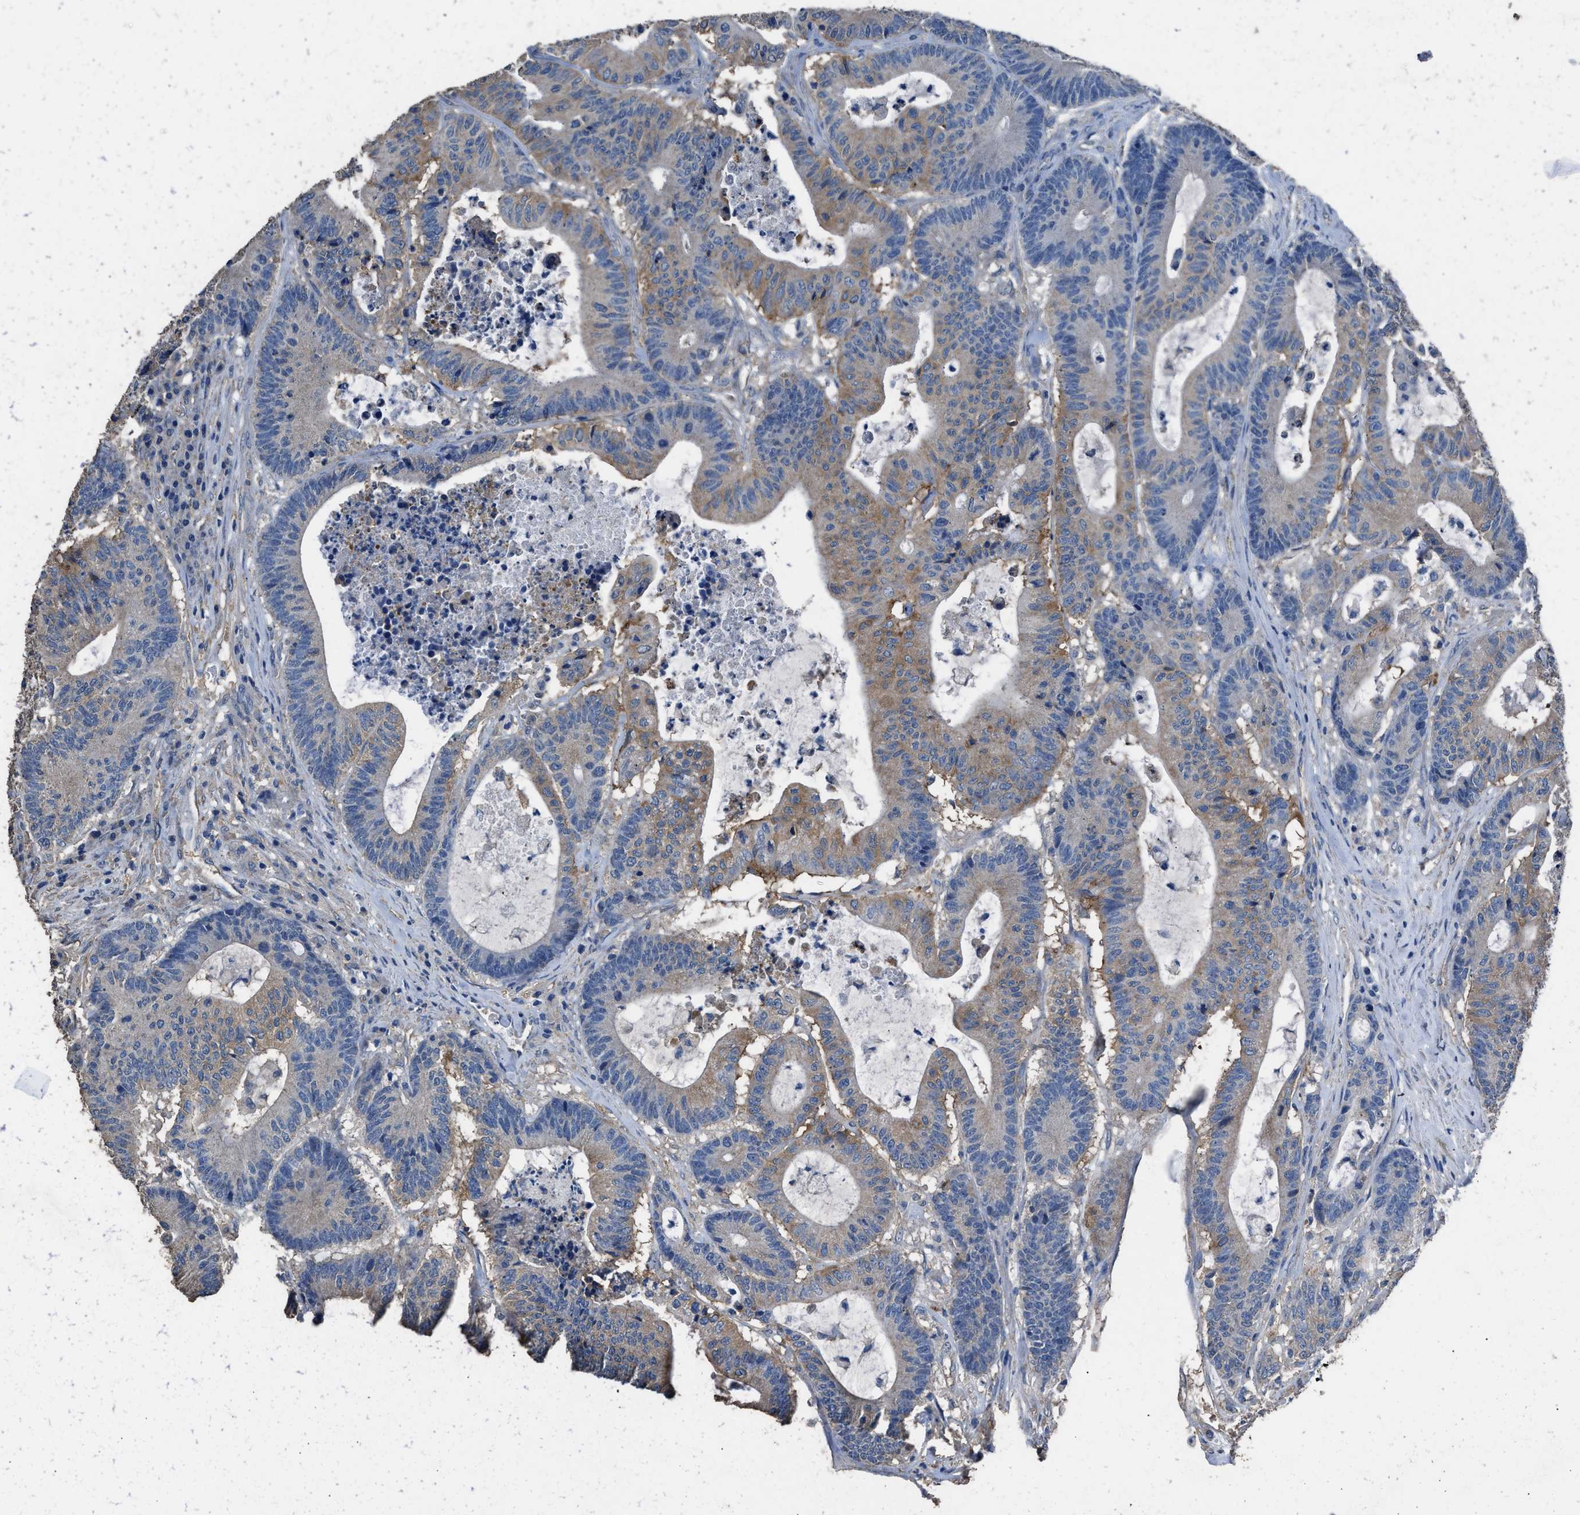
{"staining": {"intensity": "weak", "quantity": "25%-75%", "location": "cytoplasmic/membranous"}, "tissue": "colorectal cancer", "cell_type": "Tumor cells", "image_type": "cancer", "snomed": [{"axis": "morphology", "description": "Adenocarcinoma, NOS"}, {"axis": "topography", "description": "Colon"}], "caption": "Protein expression analysis of human colorectal cancer (adenocarcinoma) reveals weak cytoplasmic/membranous positivity in approximately 25%-75% of tumor cells.", "gene": "ITSN1", "patient": {"sex": "female", "age": 84}}